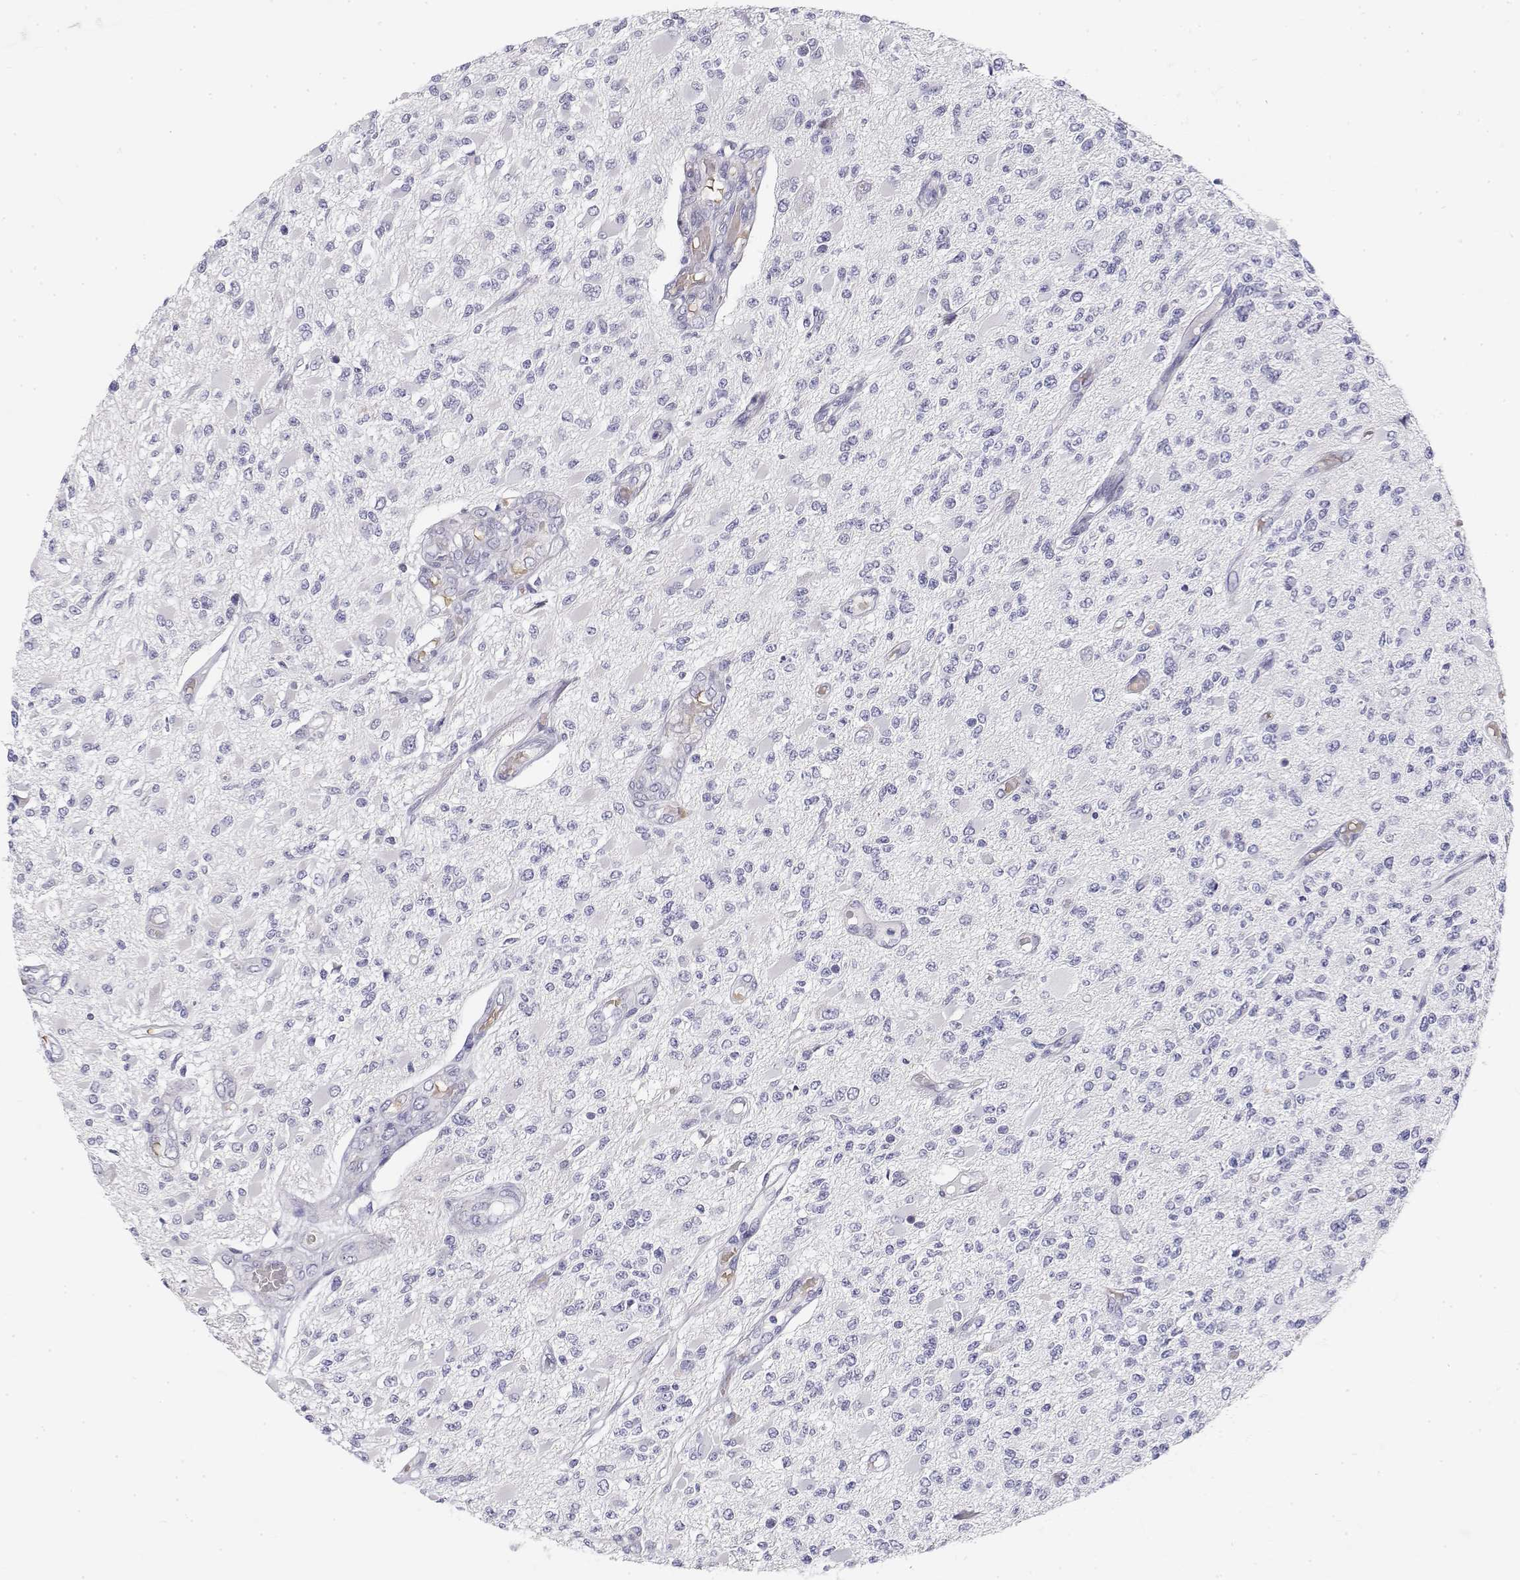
{"staining": {"intensity": "negative", "quantity": "none", "location": "none"}, "tissue": "glioma", "cell_type": "Tumor cells", "image_type": "cancer", "snomed": [{"axis": "morphology", "description": "Glioma, malignant, High grade"}, {"axis": "topography", "description": "Brain"}], "caption": "DAB (3,3'-diaminobenzidine) immunohistochemical staining of human glioma shows no significant staining in tumor cells.", "gene": "MISP", "patient": {"sex": "female", "age": 63}}